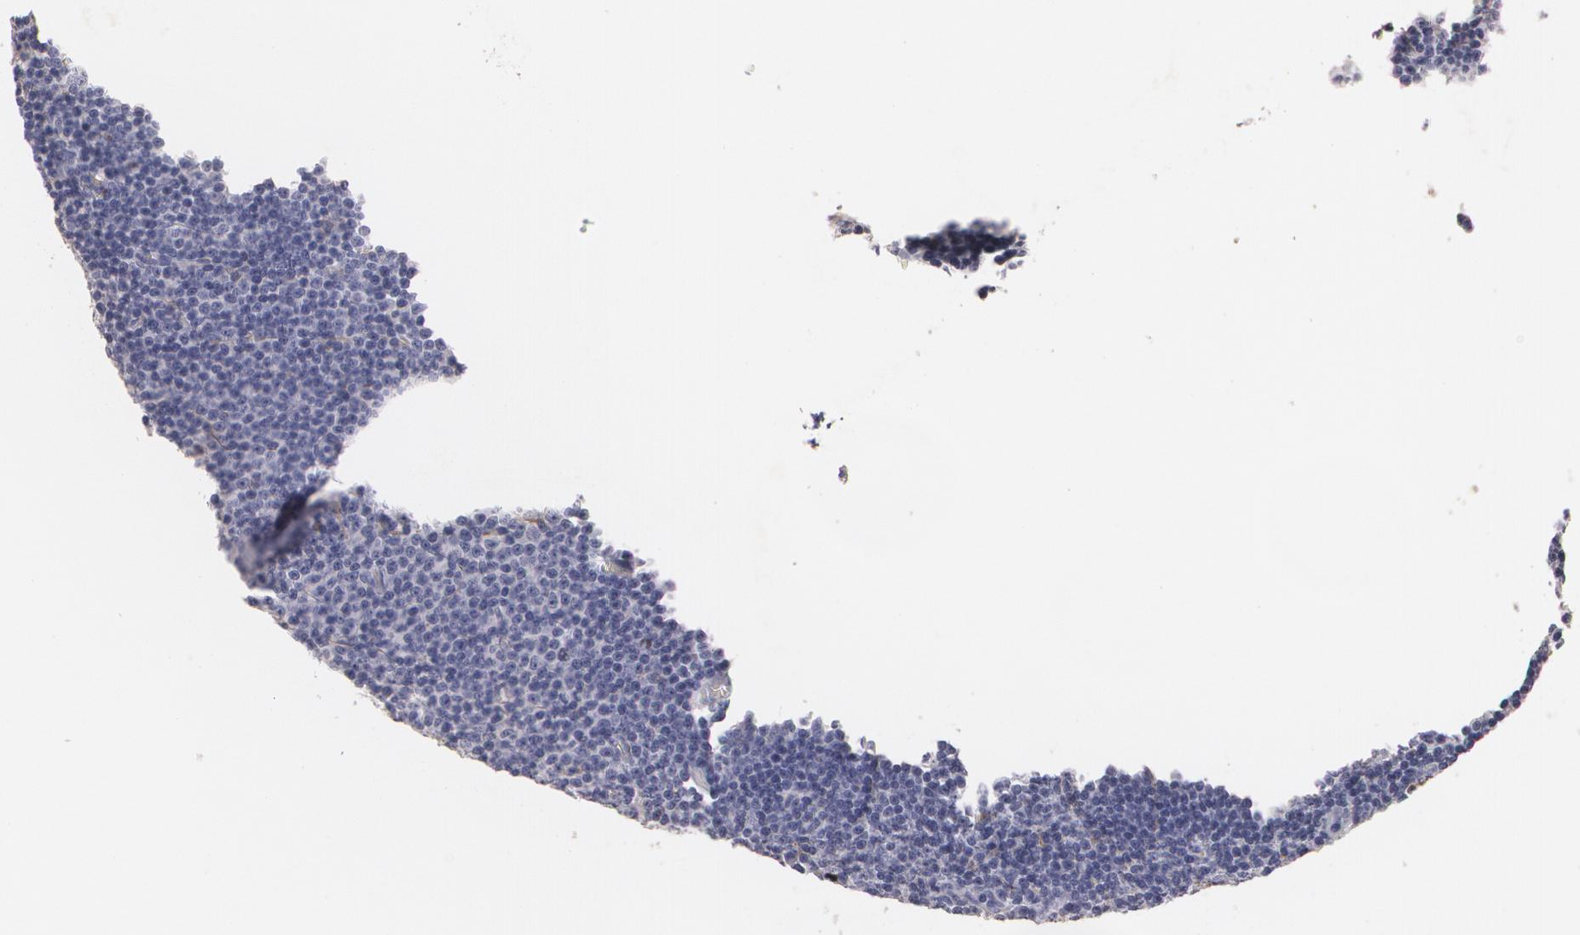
{"staining": {"intensity": "negative", "quantity": "none", "location": "none"}, "tissue": "lymphoma", "cell_type": "Tumor cells", "image_type": "cancer", "snomed": [{"axis": "morphology", "description": "Malignant lymphoma, non-Hodgkin's type, Low grade"}, {"axis": "topography", "description": "Lymph node"}], "caption": "An immunohistochemistry (IHC) image of malignant lymphoma, non-Hodgkin's type (low-grade) is shown. There is no staining in tumor cells of malignant lymphoma, non-Hodgkin's type (low-grade).", "gene": "NGFR", "patient": {"sex": "male", "age": 57}}